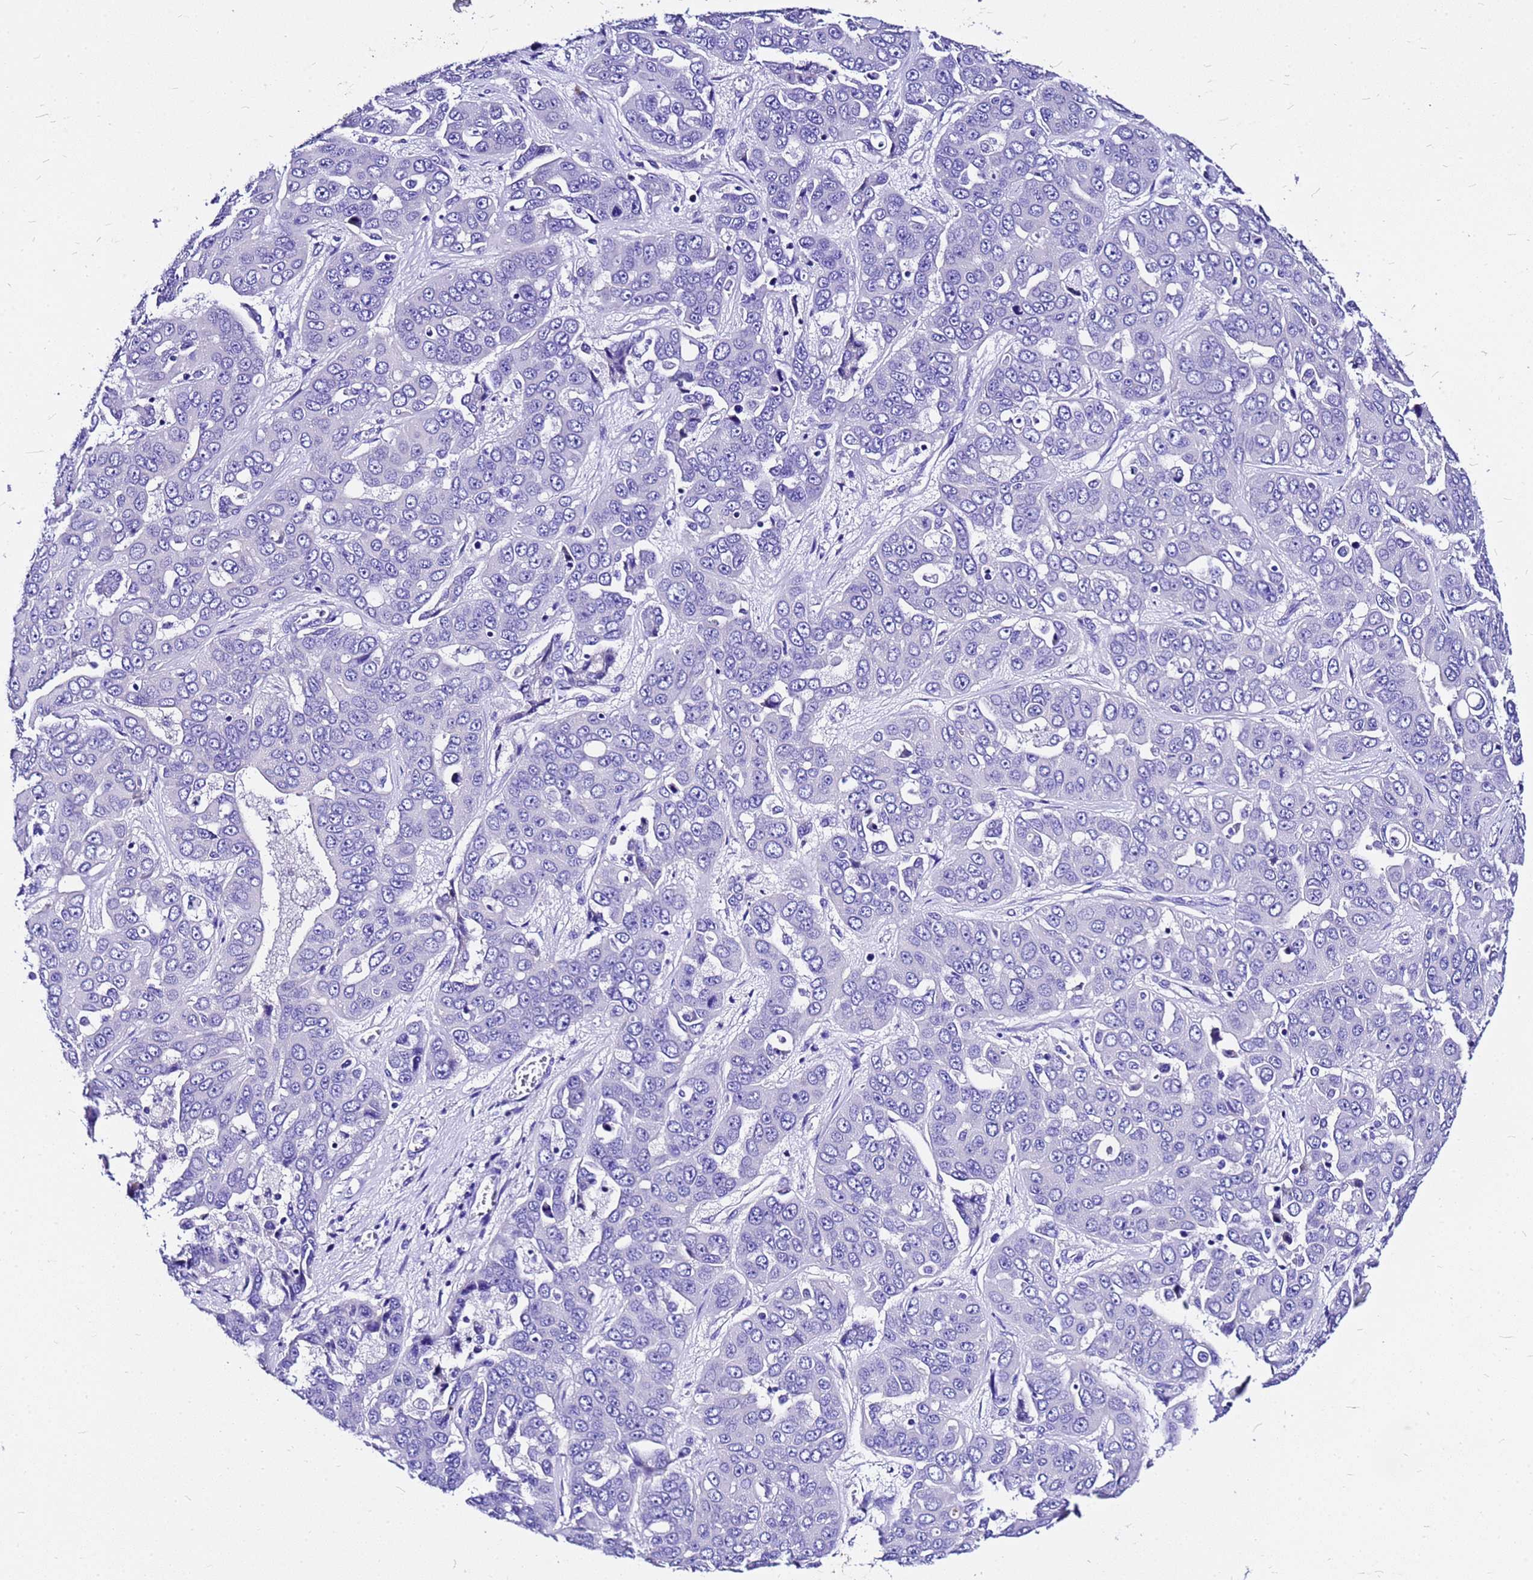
{"staining": {"intensity": "negative", "quantity": "none", "location": "none"}, "tissue": "liver cancer", "cell_type": "Tumor cells", "image_type": "cancer", "snomed": [{"axis": "morphology", "description": "Cholangiocarcinoma"}, {"axis": "topography", "description": "Liver"}], "caption": "Immunohistochemistry image of human liver cholangiocarcinoma stained for a protein (brown), which reveals no positivity in tumor cells.", "gene": "HERC4", "patient": {"sex": "female", "age": 52}}